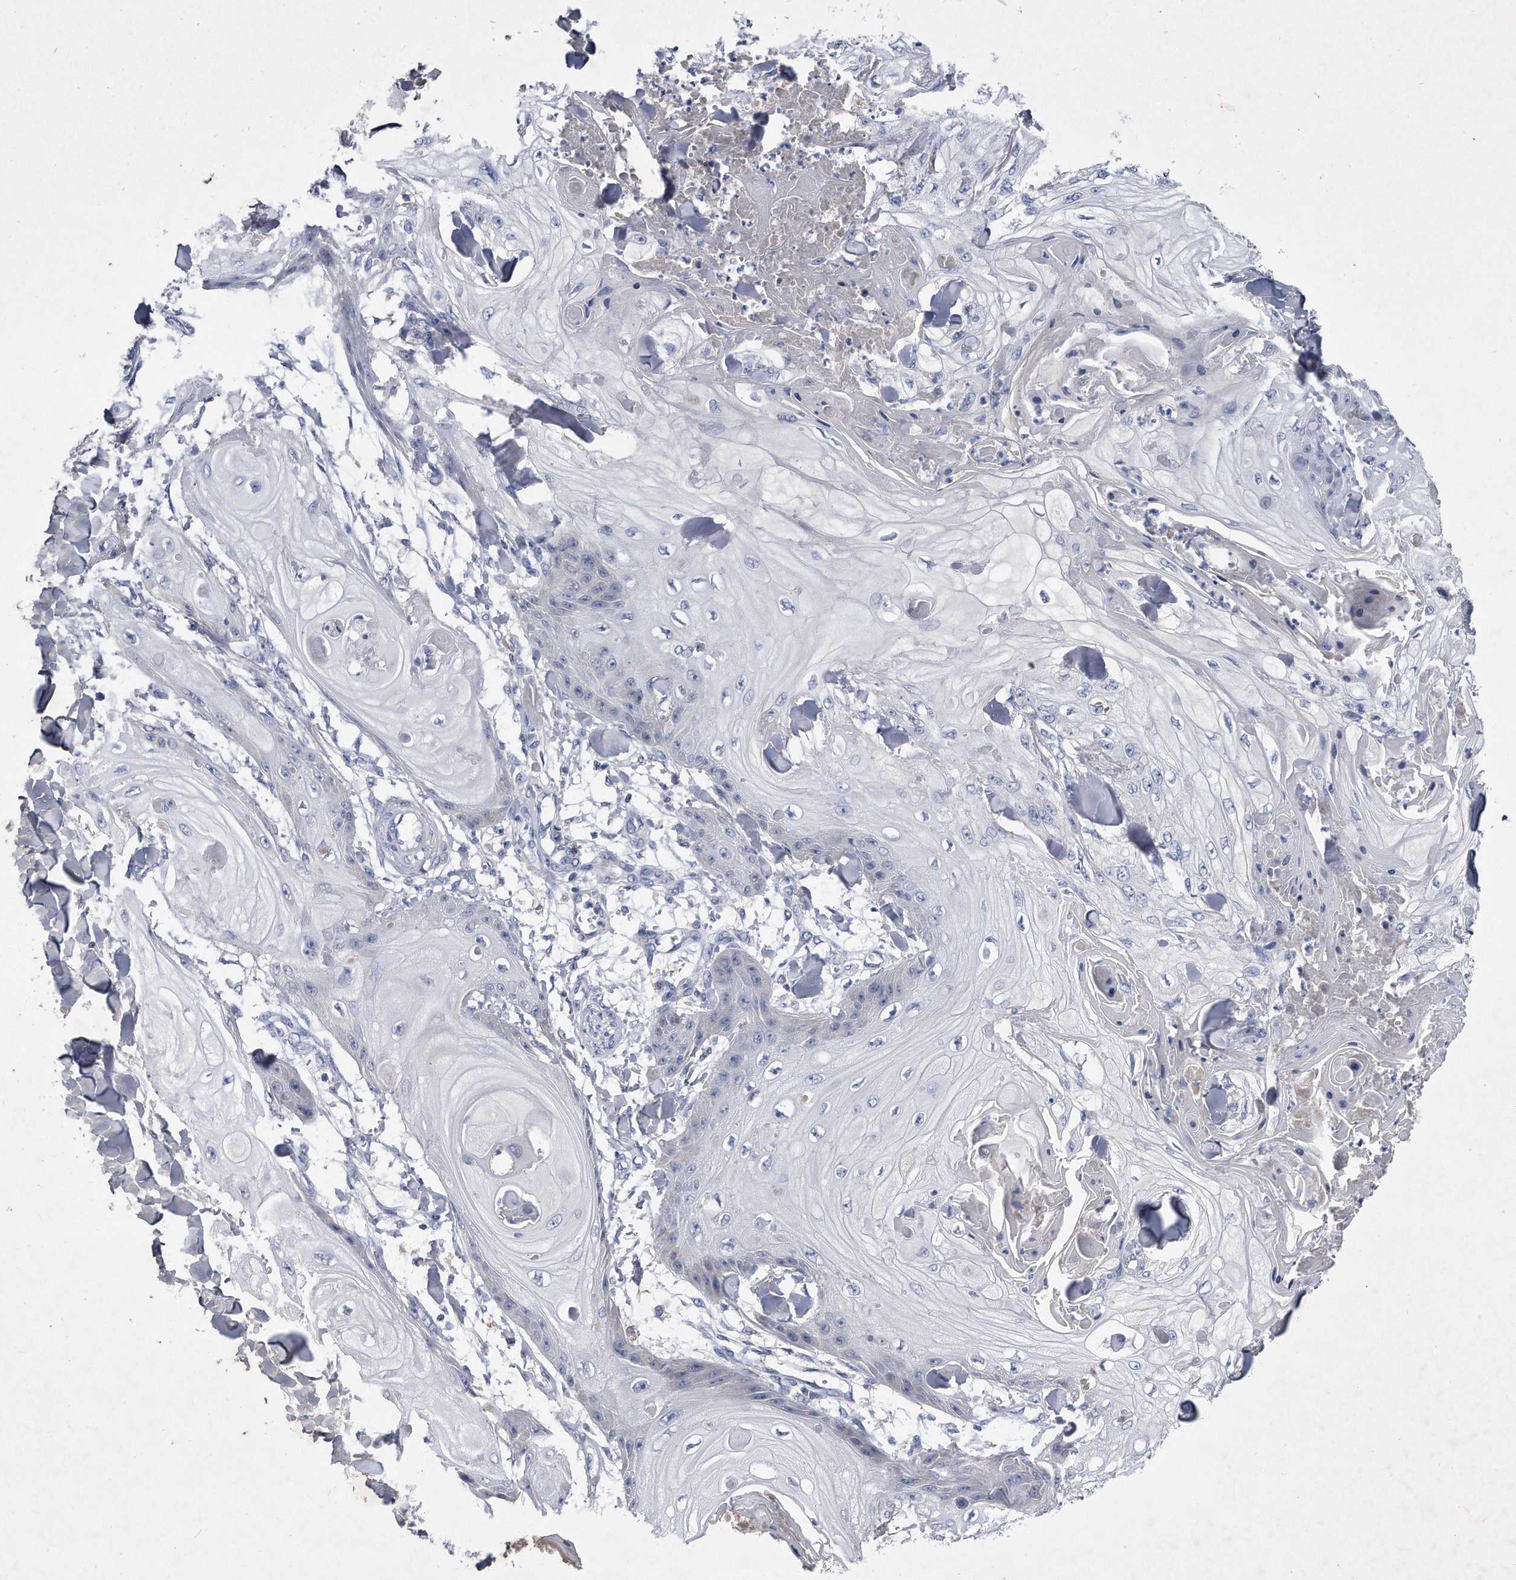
{"staining": {"intensity": "weak", "quantity": "<25%", "location": "cytoplasmic/membranous"}, "tissue": "skin cancer", "cell_type": "Tumor cells", "image_type": "cancer", "snomed": [{"axis": "morphology", "description": "Squamous cell carcinoma, NOS"}, {"axis": "topography", "description": "Skin"}], "caption": "A high-resolution histopathology image shows immunohistochemistry (IHC) staining of skin cancer (squamous cell carcinoma), which demonstrates no significant positivity in tumor cells.", "gene": "ASNS", "patient": {"sex": "male", "age": 74}}